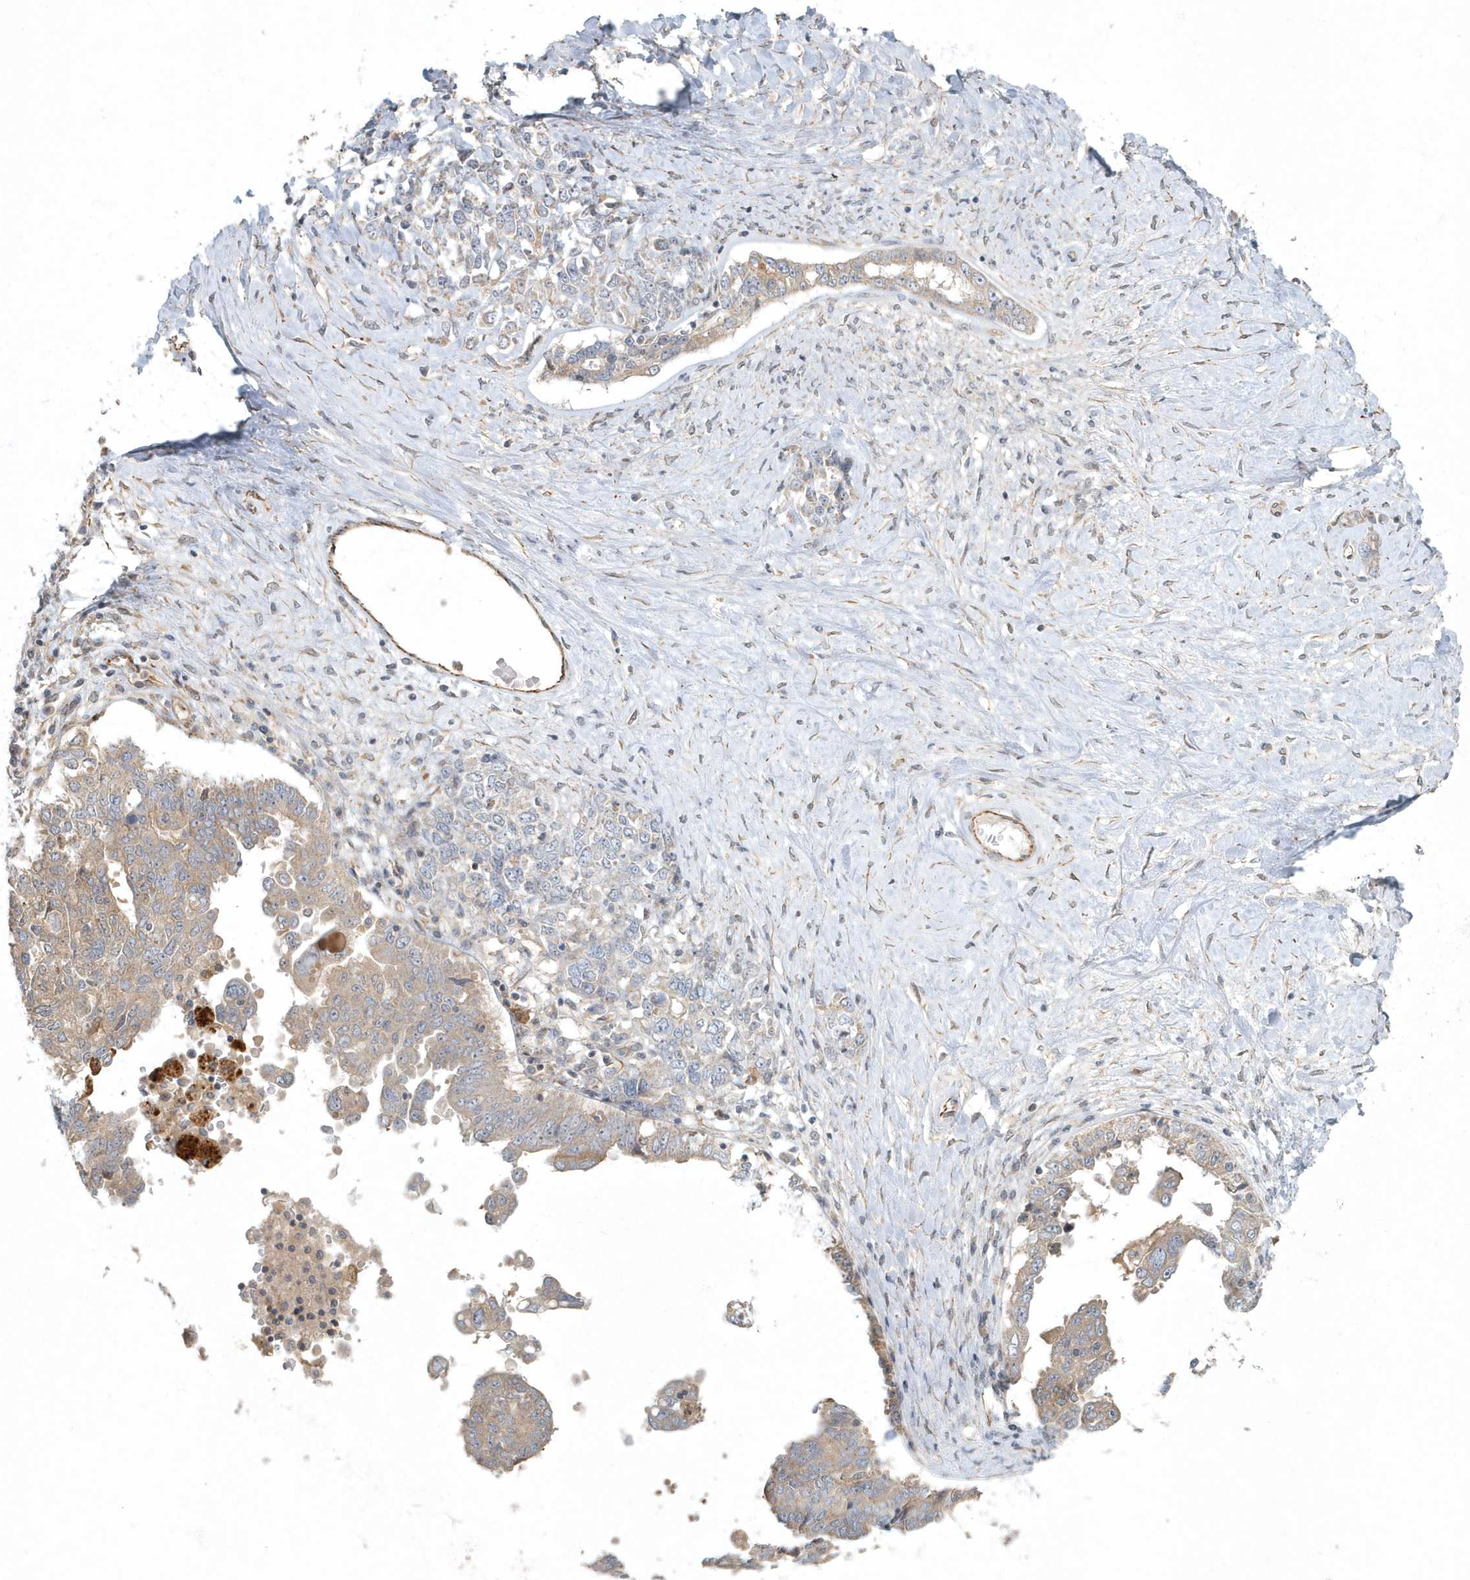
{"staining": {"intensity": "negative", "quantity": "none", "location": "none"}, "tissue": "ovarian cancer", "cell_type": "Tumor cells", "image_type": "cancer", "snomed": [{"axis": "morphology", "description": "Carcinoma, endometroid"}, {"axis": "topography", "description": "Ovary"}], "caption": "The immunohistochemistry micrograph has no significant positivity in tumor cells of ovarian cancer (endometroid carcinoma) tissue.", "gene": "ARHGEF38", "patient": {"sex": "female", "age": 62}}